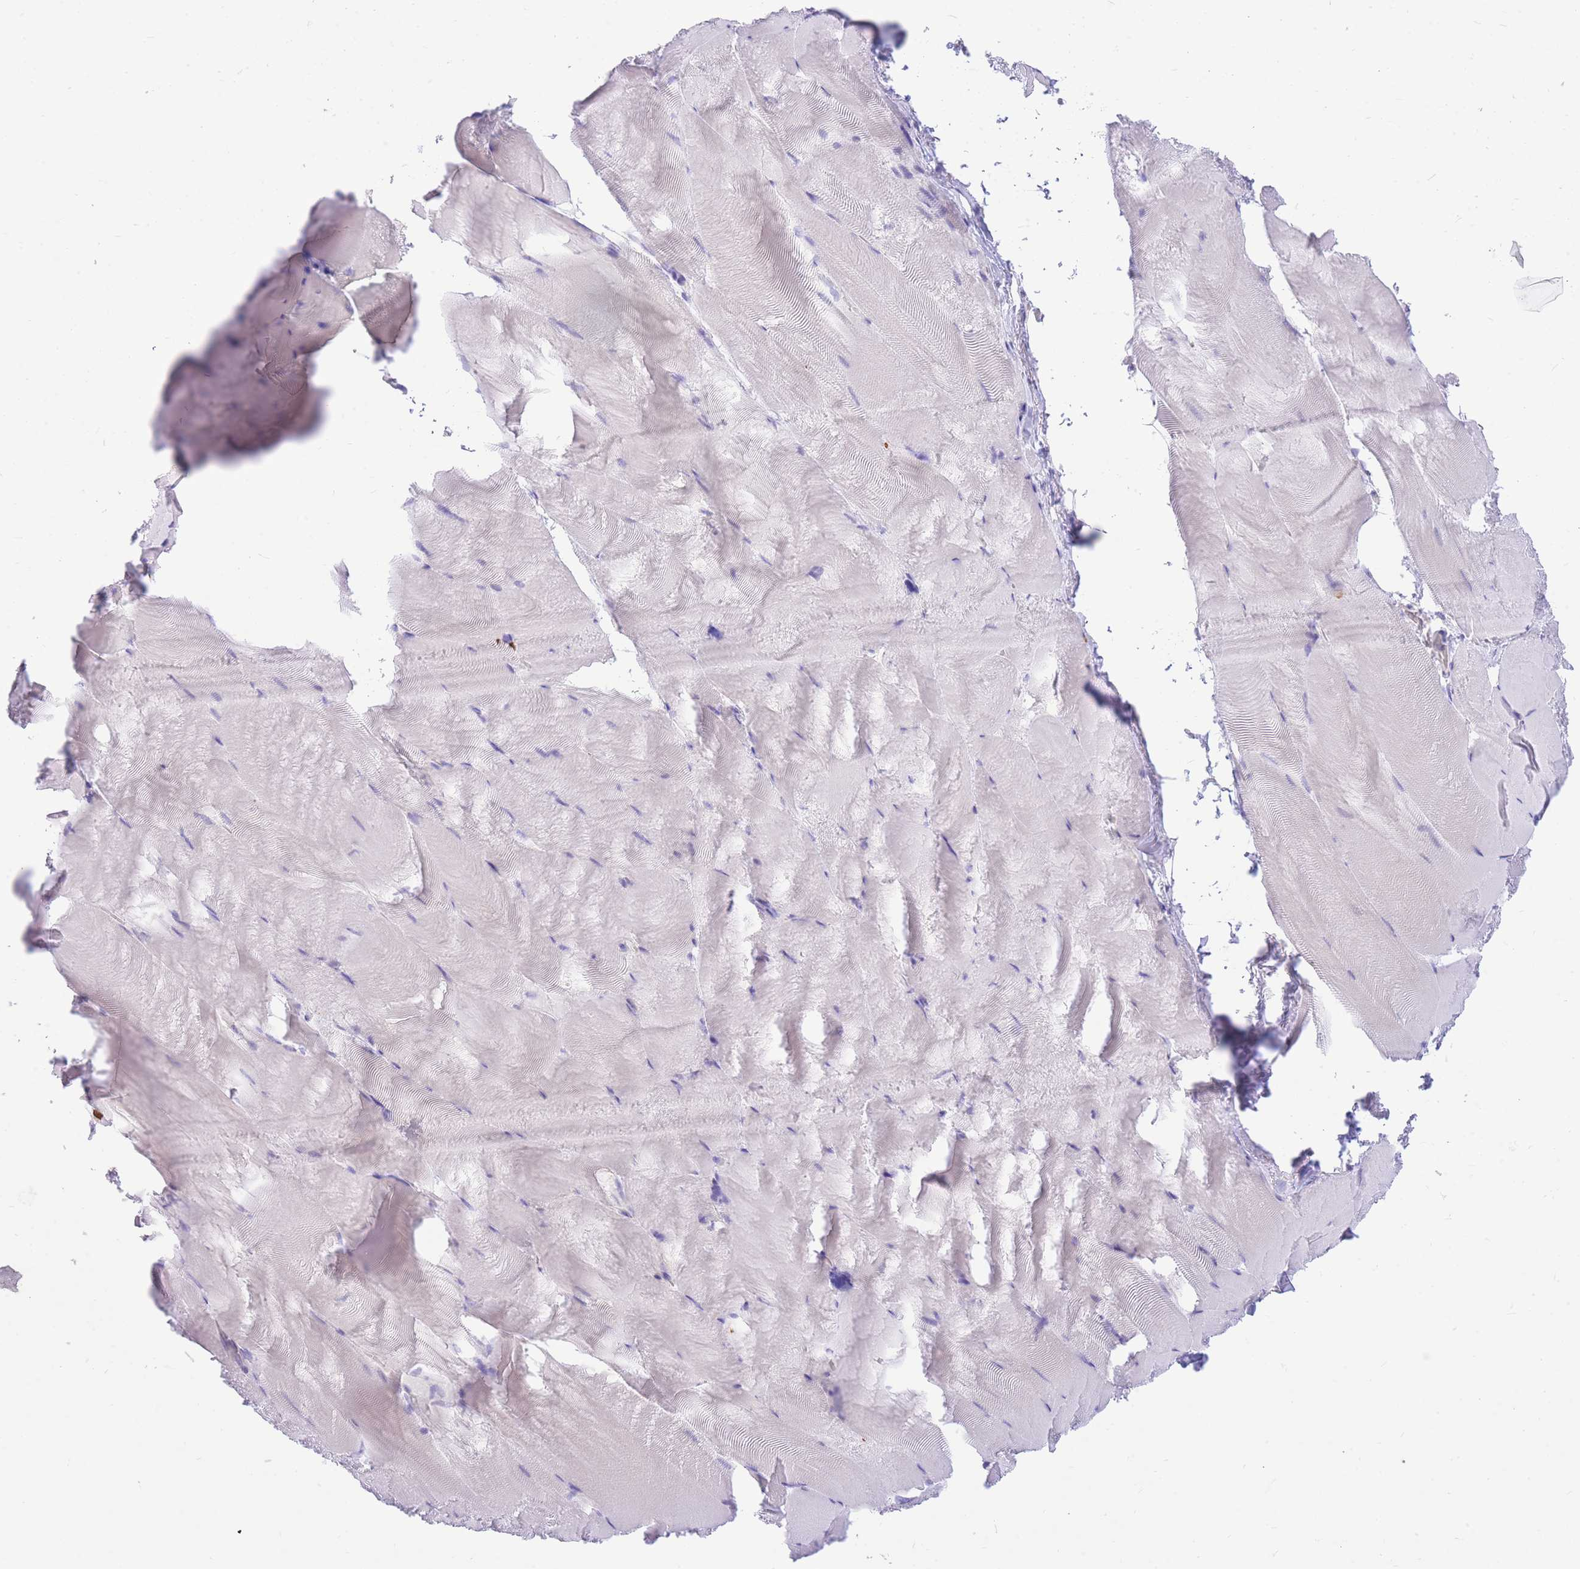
{"staining": {"intensity": "negative", "quantity": "none", "location": "none"}, "tissue": "skeletal muscle", "cell_type": "Myocytes", "image_type": "normal", "snomed": [{"axis": "morphology", "description": "Normal tissue, NOS"}, {"axis": "topography", "description": "Skeletal muscle"}], "caption": "IHC of benign skeletal muscle demonstrates no positivity in myocytes.", "gene": "ZNF311", "patient": {"sex": "female", "age": 64}}